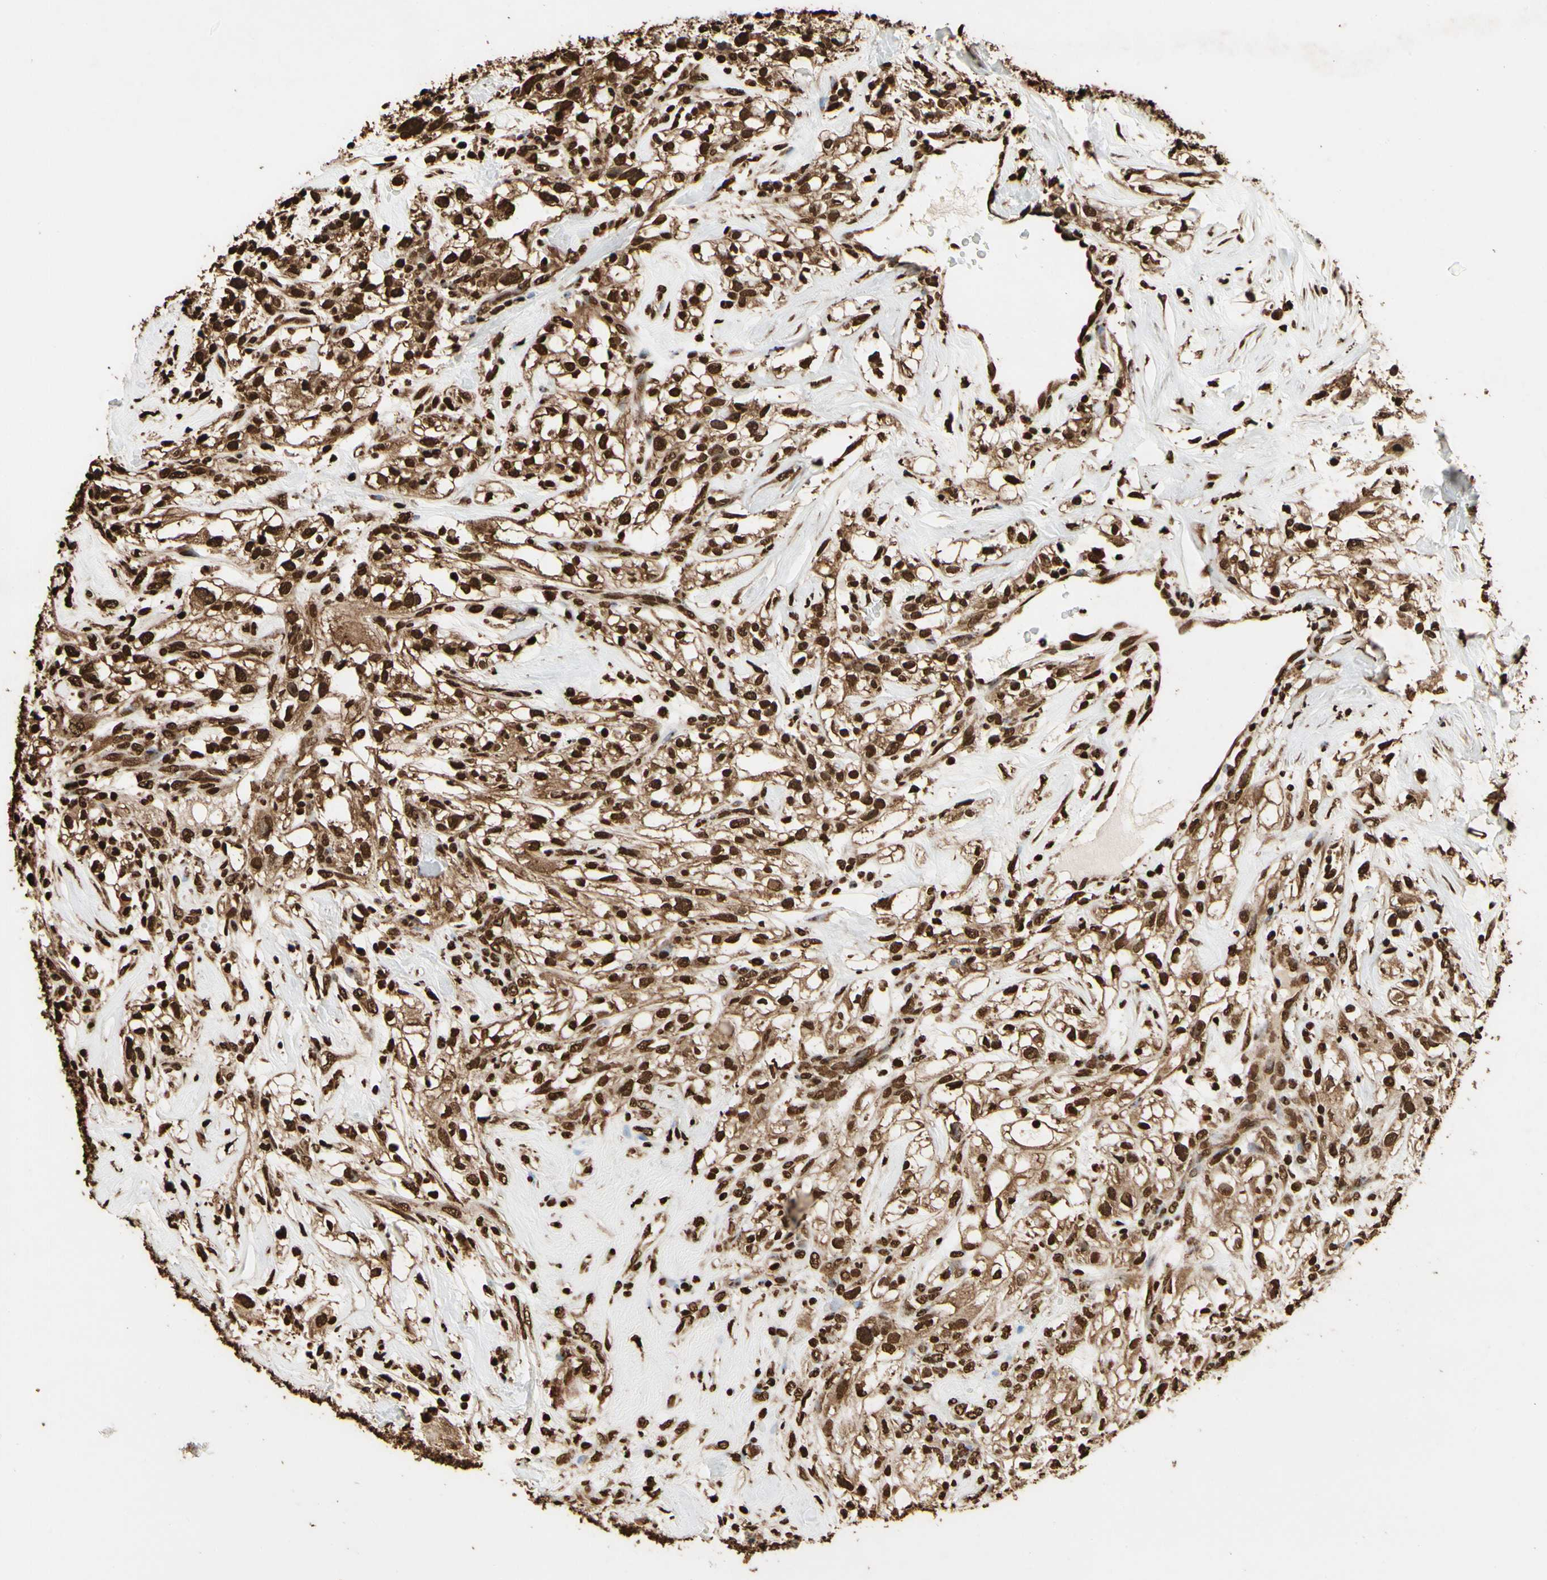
{"staining": {"intensity": "strong", "quantity": ">75%", "location": "cytoplasmic/membranous,nuclear"}, "tissue": "renal cancer", "cell_type": "Tumor cells", "image_type": "cancer", "snomed": [{"axis": "morphology", "description": "Adenocarcinoma, NOS"}, {"axis": "topography", "description": "Kidney"}], "caption": "DAB immunohistochemical staining of human adenocarcinoma (renal) shows strong cytoplasmic/membranous and nuclear protein expression in about >75% of tumor cells. (DAB IHC with brightfield microscopy, high magnification).", "gene": "HNRNPK", "patient": {"sex": "female", "age": 60}}